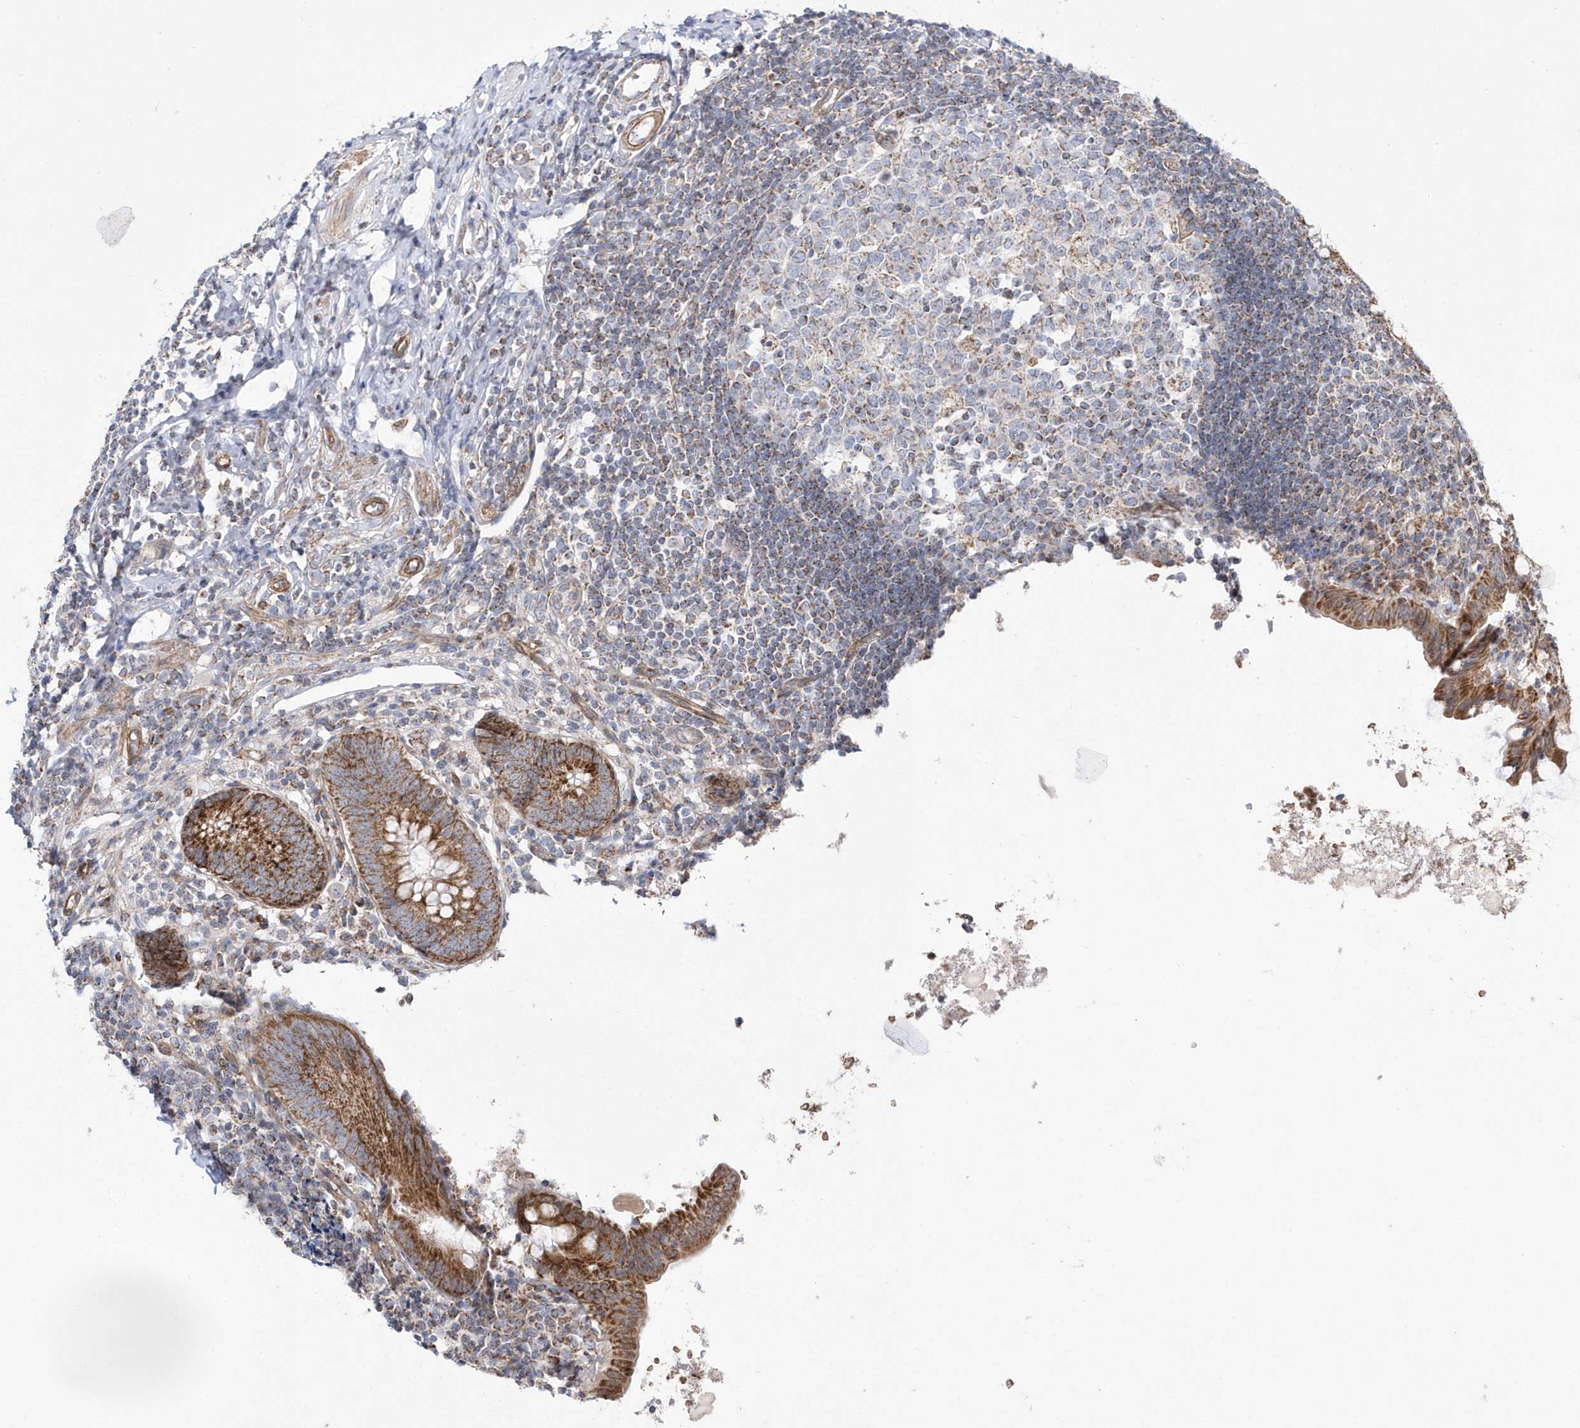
{"staining": {"intensity": "strong", "quantity": ">75%", "location": "cytoplasmic/membranous"}, "tissue": "appendix", "cell_type": "Glandular cells", "image_type": "normal", "snomed": [{"axis": "morphology", "description": "Normal tissue, NOS"}, {"axis": "topography", "description": "Appendix"}], "caption": "A micrograph showing strong cytoplasmic/membranous staining in approximately >75% of glandular cells in normal appendix, as visualized by brown immunohistochemical staining.", "gene": "OPA1", "patient": {"sex": "female", "age": 54}}